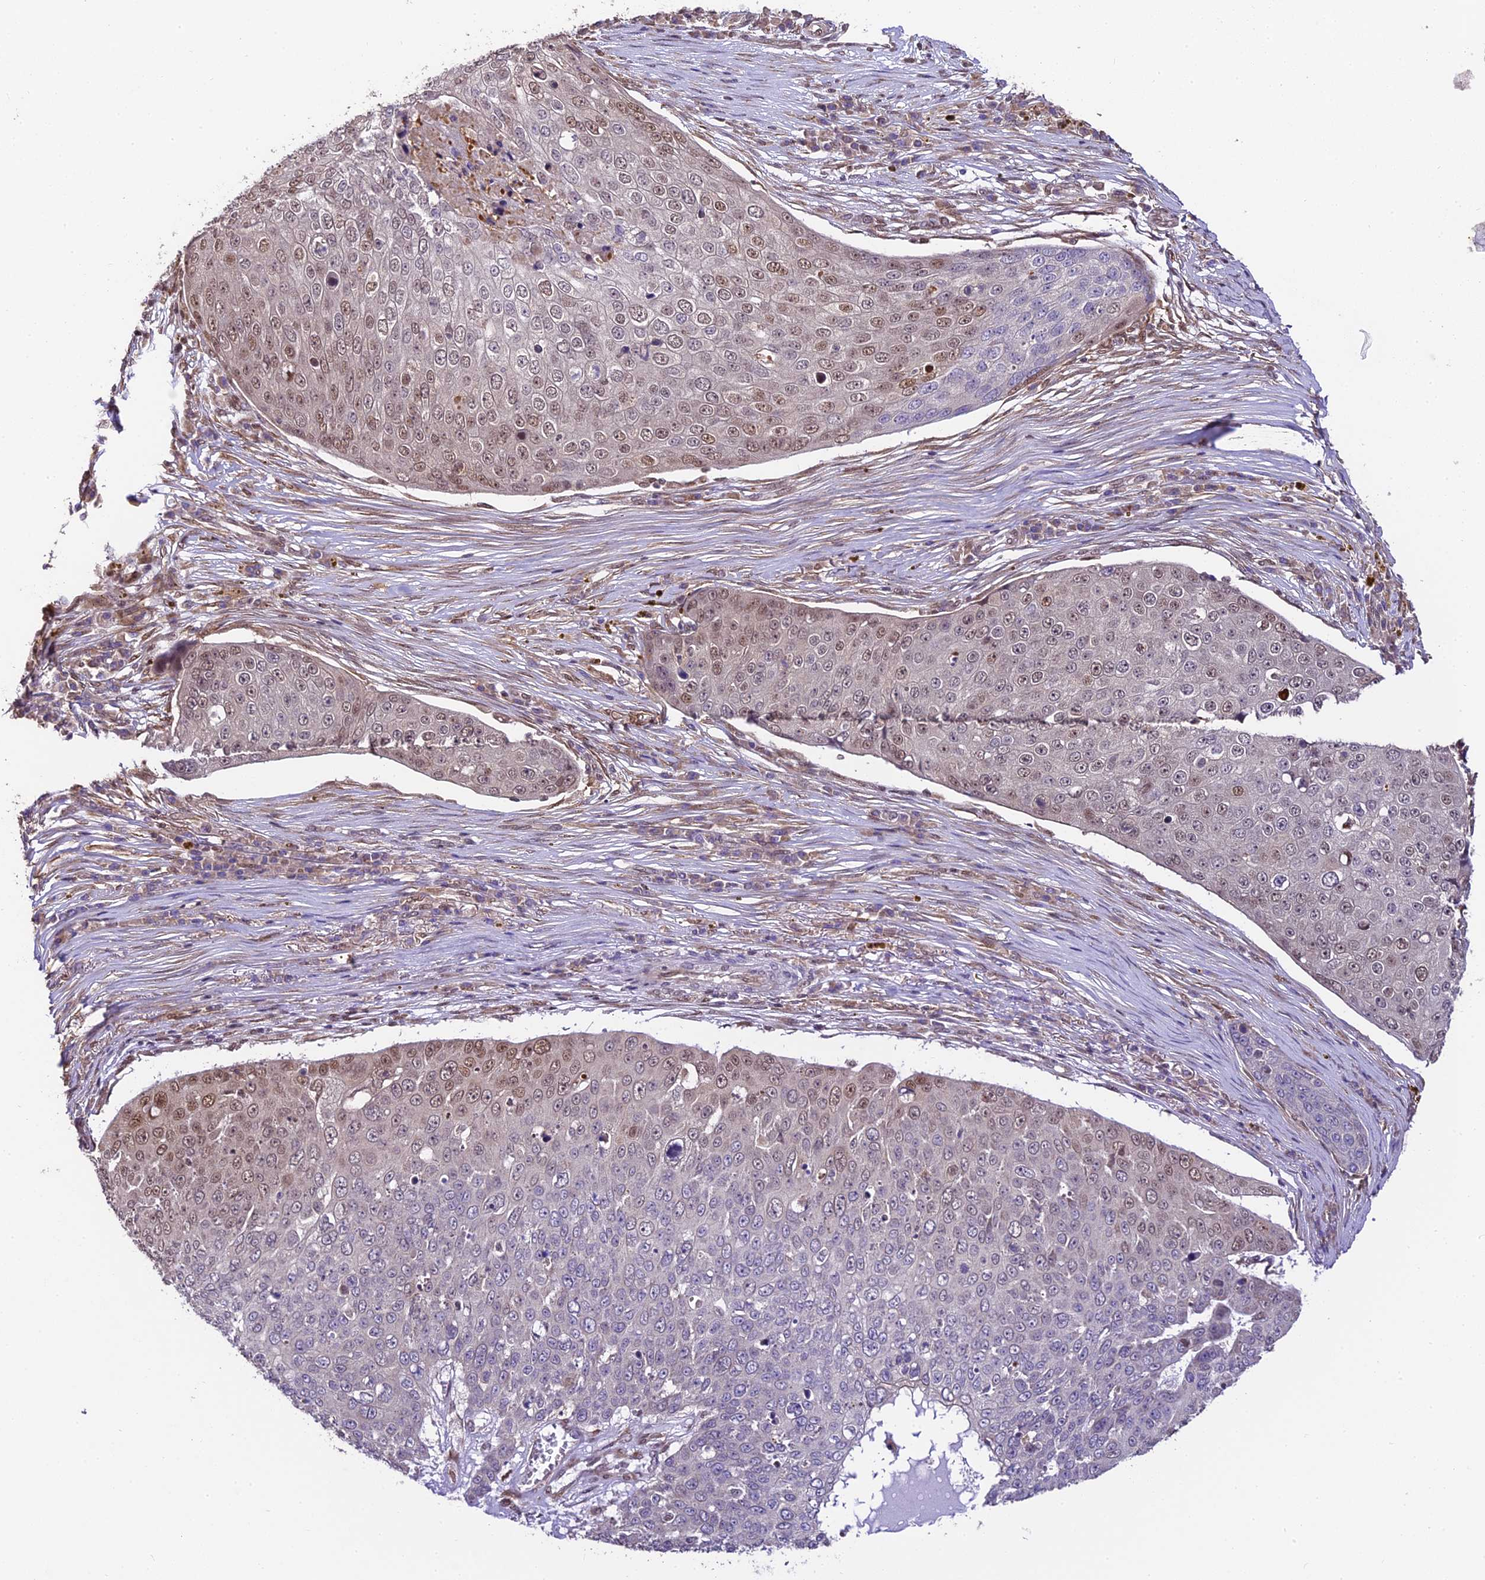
{"staining": {"intensity": "moderate", "quantity": "<25%", "location": "nuclear"}, "tissue": "skin cancer", "cell_type": "Tumor cells", "image_type": "cancer", "snomed": [{"axis": "morphology", "description": "Squamous cell carcinoma, NOS"}, {"axis": "topography", "description": "Skin"}], "caption": "High-magnification brightfield microscopy of skin cancer (squamous cell carcinoma) stained with DAB (brown) and counterstained with hematoxylin (blue). tumor cells exhibit moderate nuclear expression is identified in approximately<25% of cells. (Brightfield microscopy of DAB IHC at high magnification).", "gene": "TRIM22", "patient": {"sex": "male", "age": 71}}